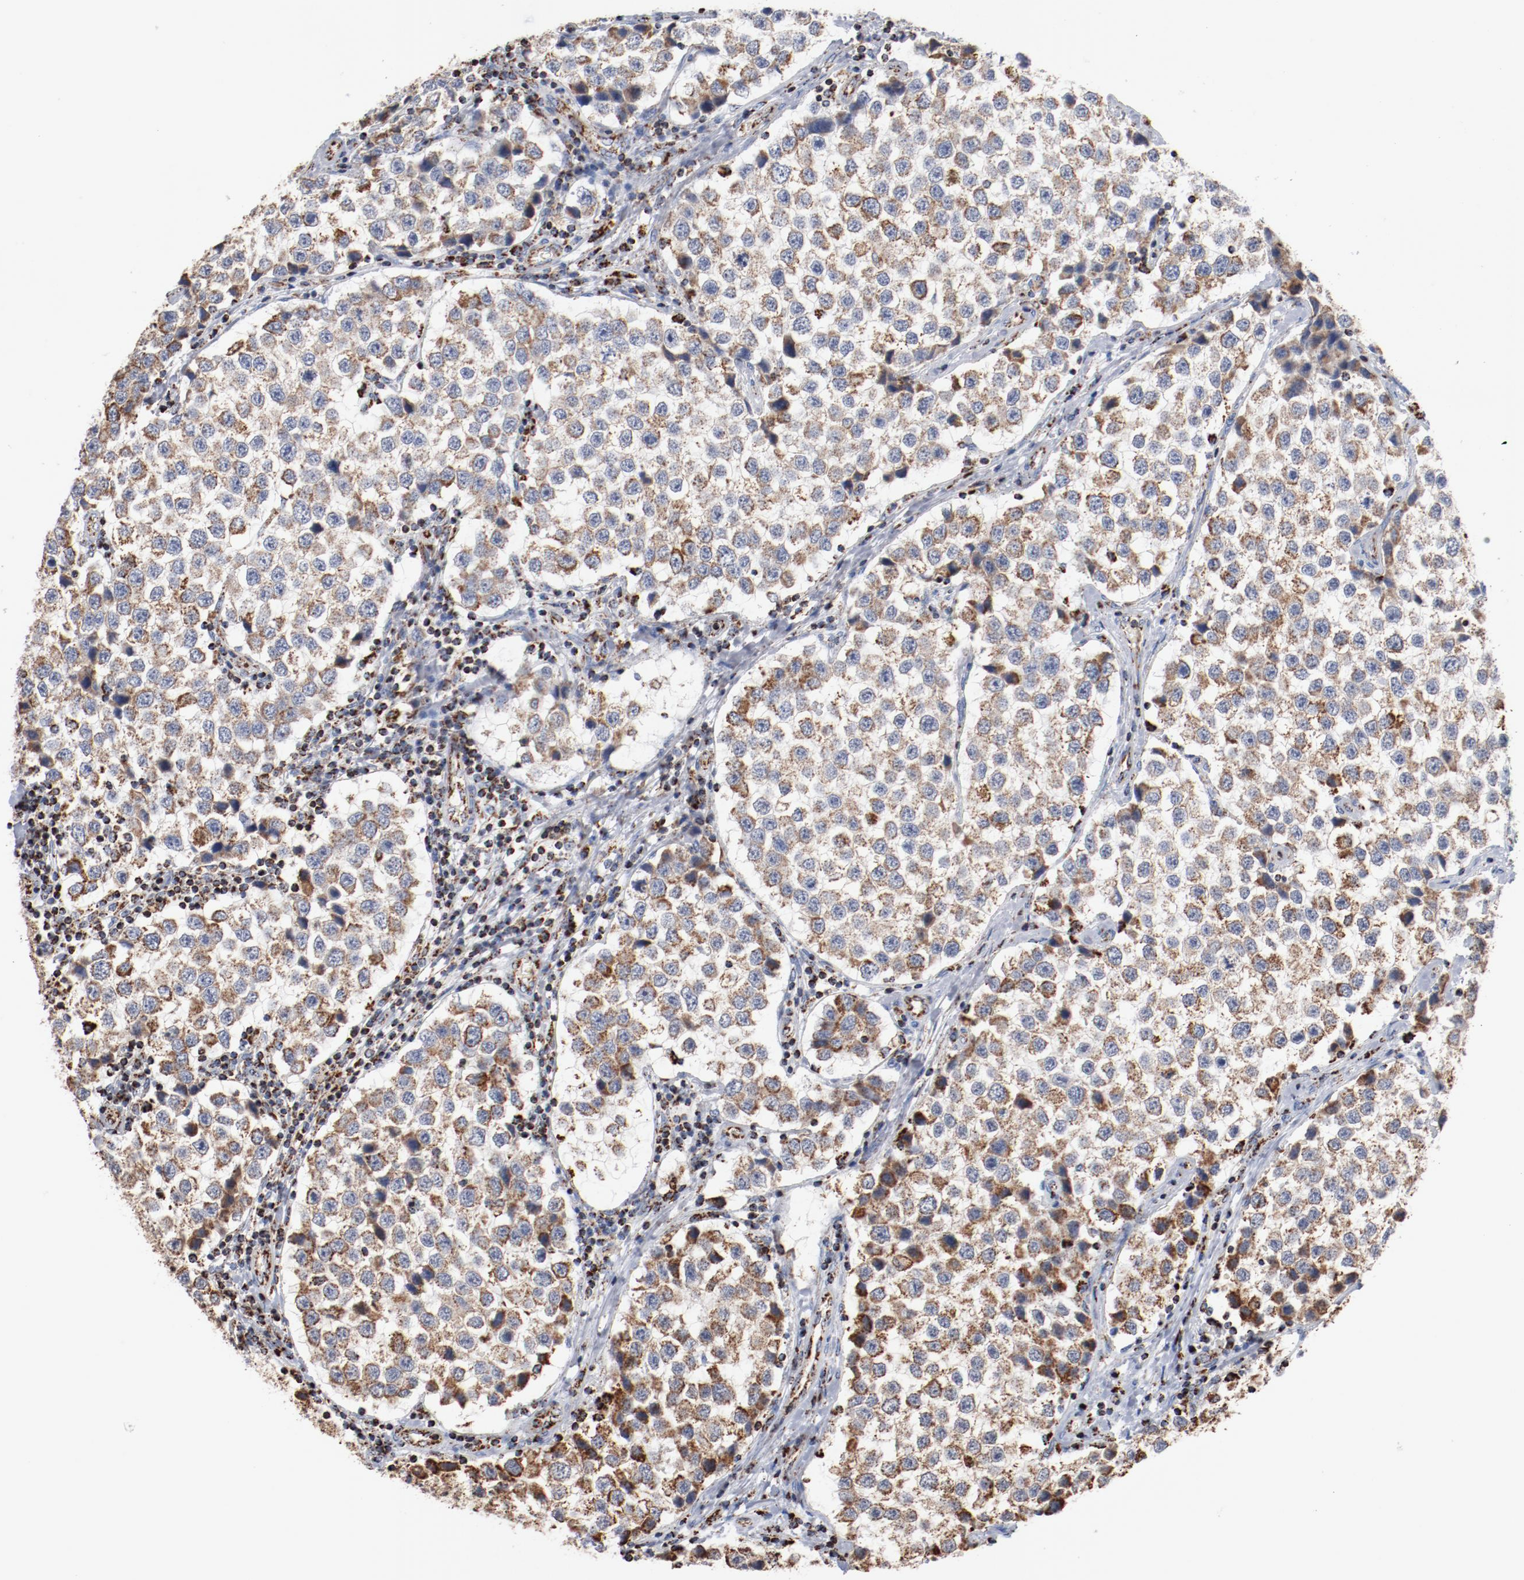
{"staining": {"intensity": "moderate", "quantity": ">75%", "location": "cytoplasmic/membranous"}, "tissue": "testis cancer", "cell_type": "Tumor cells", "image_type": "cancer", "snomed": [{"axis": "morphology", "description": "Seminoma, NOS"}, {"axis": "topography", "description": "Testis"}], "caption": "Moderate cytoplasmic/membranous staining for a protein is seen in approximately >75% of tumor cells of testis cancer (seminoma) using immunohistochemistry (IHC).", "gene": "NDUFS4", "patient": {"sex": "male", "age": 39}}